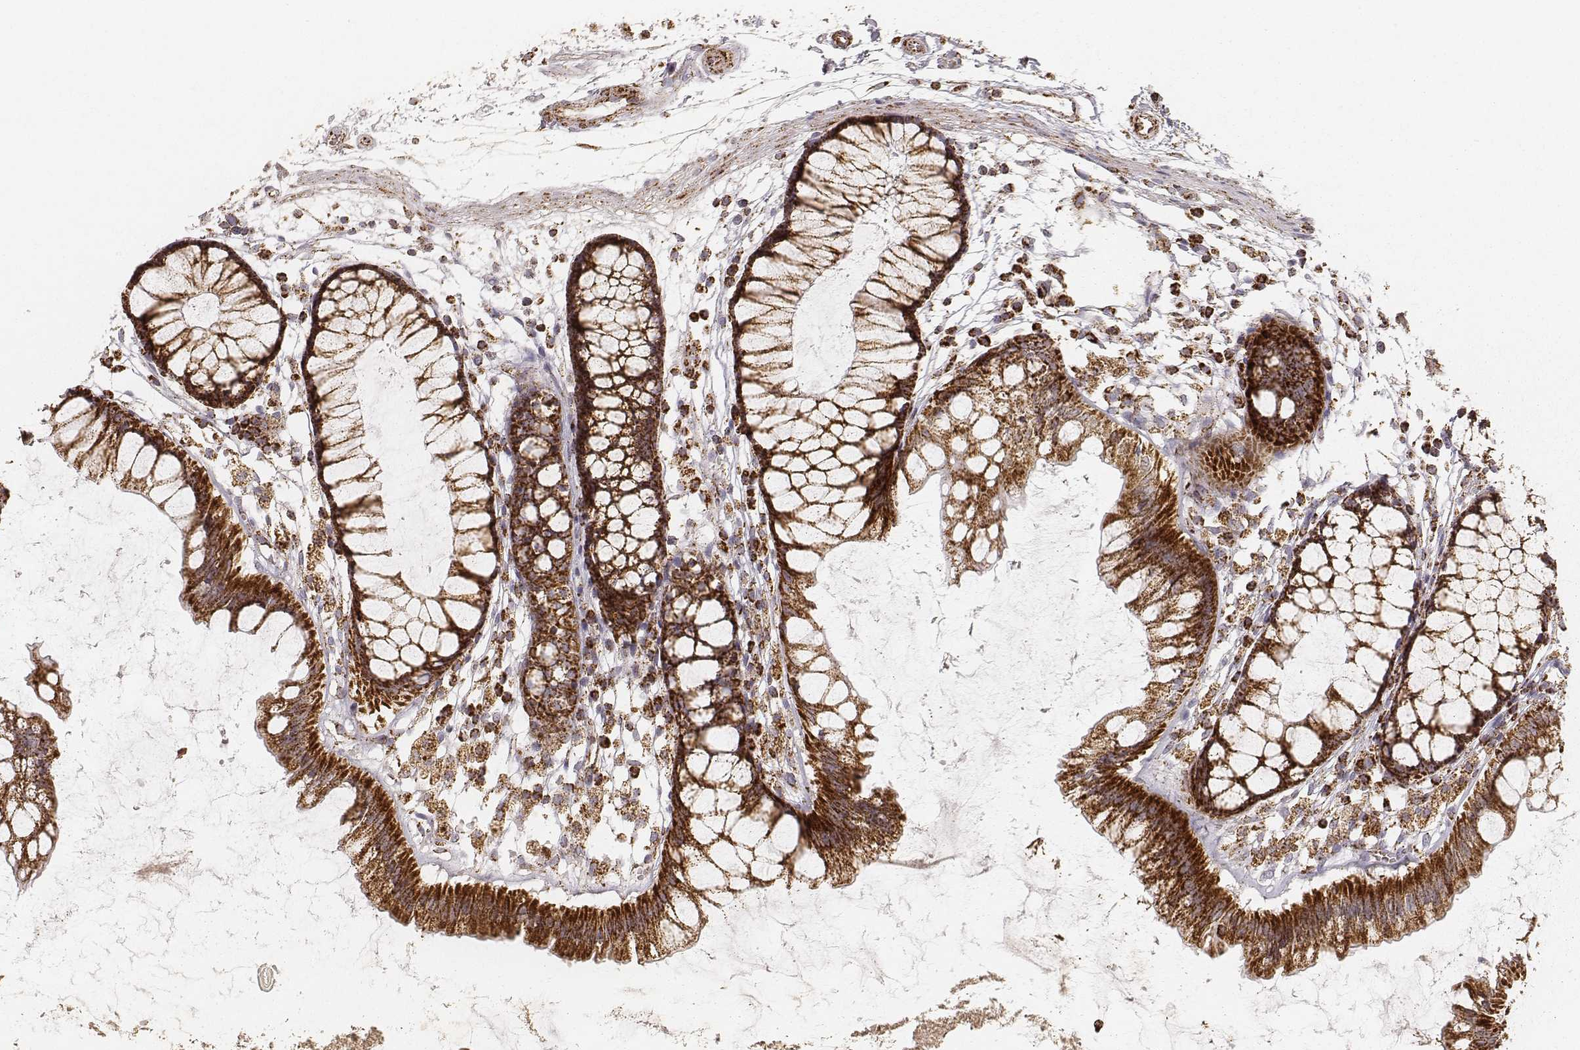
{"staining": {"intensity": "moderate", "quantity": "25%-75%", "location": "cytoplasmic/membranous"}, "tissue": "colon", "cell_type": "Endothelial cells", "image_type": "normal", "snomed": [{"axis": "morphology", "description": "Normal tissue, NOS"}, {"axis": "morphology", "description": "Adenocarcinoma, NOS"}, {"axis": "topography", "description": "Colon"}], "caption": "Immunohistochemical staining of normal colon exhibits medium levels of moderate cytoplasmic/membranous staining in about 25%-75% of endothelial cells.", "gene": "CS", "patient": {"sex": "male", "age": 65}}